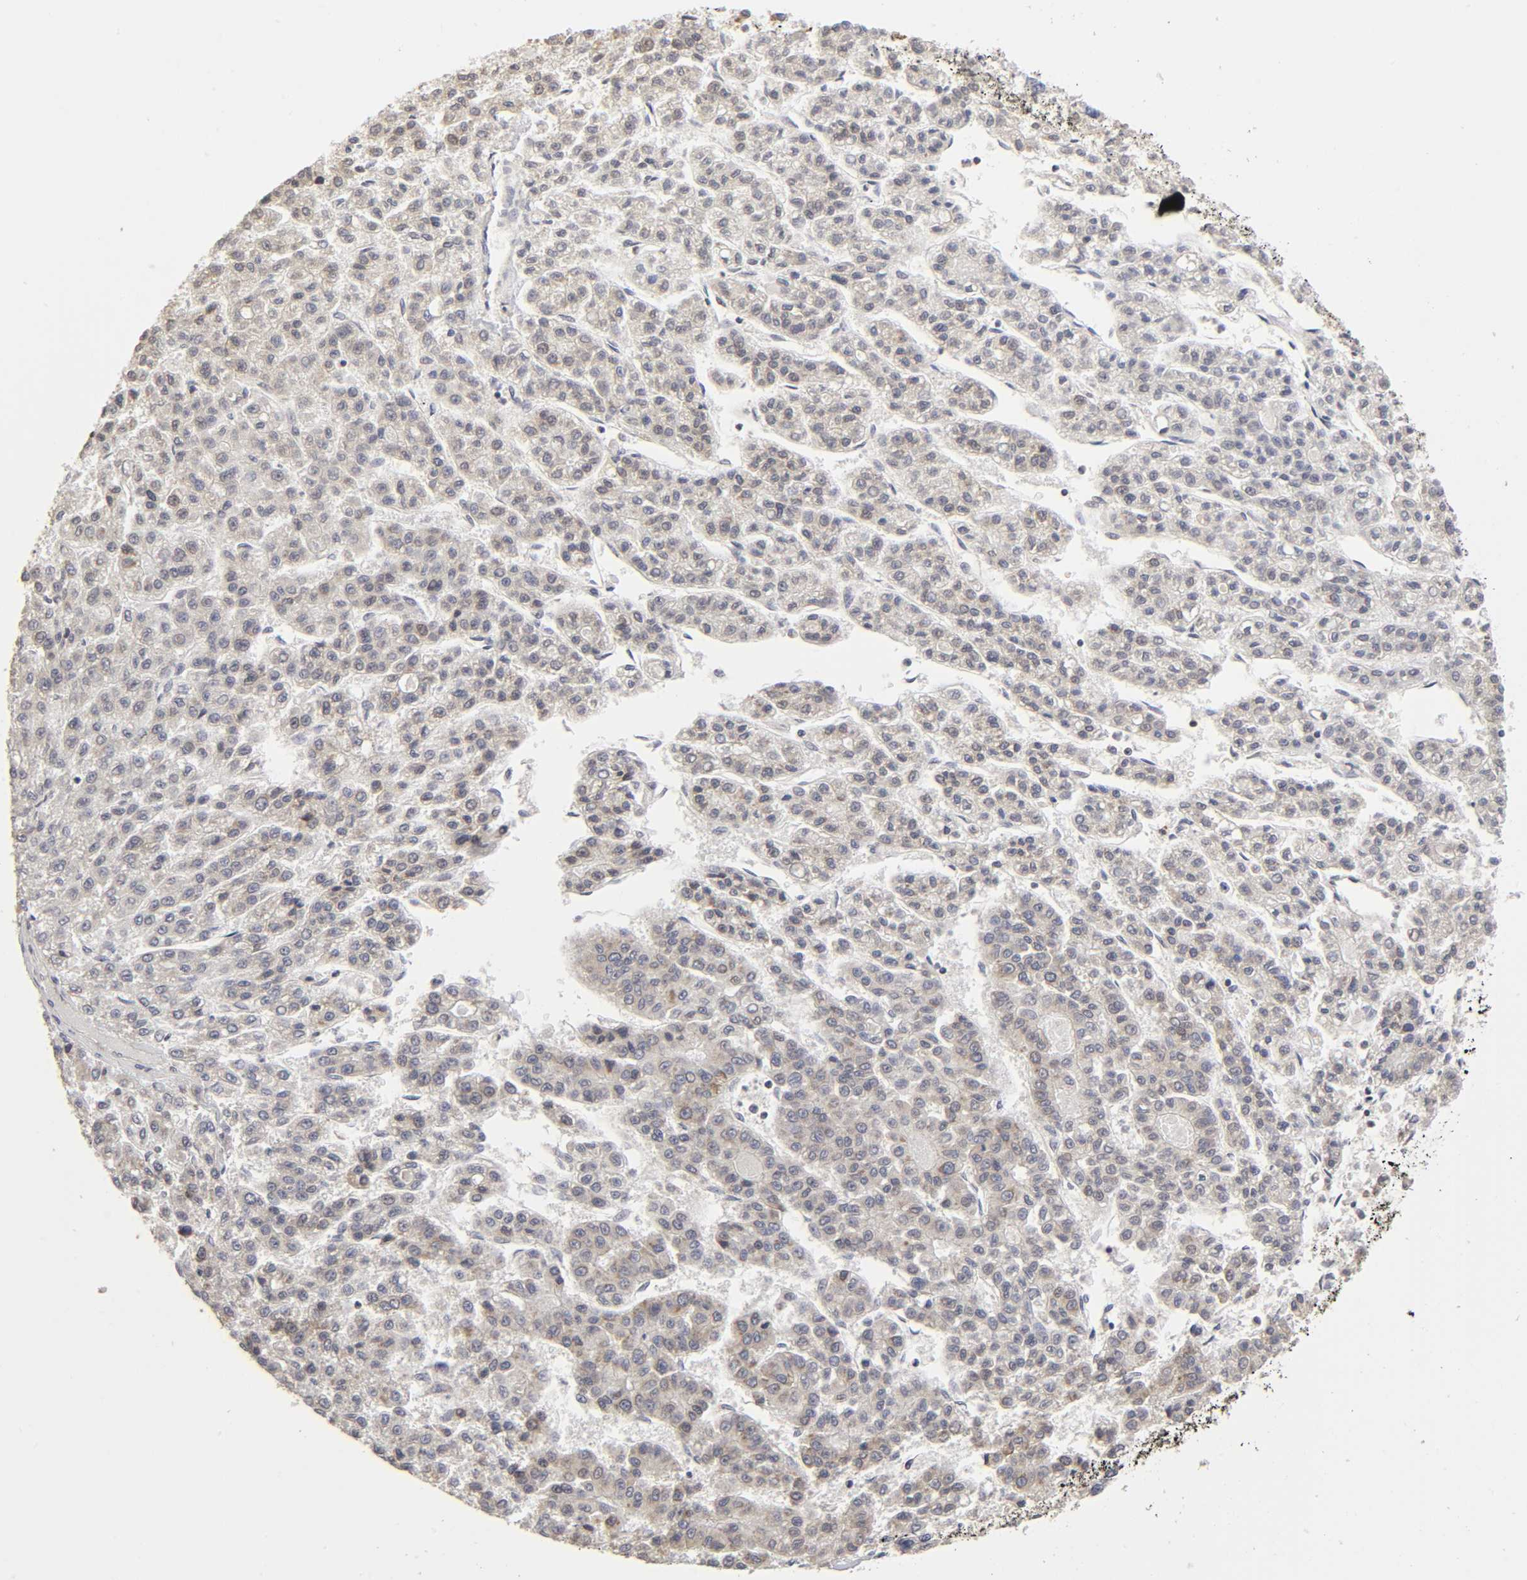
{"staining": {"intensity": "moderate", "quantity": "25%-75%", "location": "cytoplasmic/membranous"}, "tissue": "liver cancer", "cell_type": "Tumor cells", "image_type": "cancer", "snomed": [{"axis": "morphology", "description": "Carcinoma, Hepatocellular, NOS"}, {"axis": "topography", "description": "Liver"}], "caption": "Liver cancer (hepatocellular carcinoma) stained with a brown dye reveals moderate cytoplasmic/membranous positive expression in approximately 25%-75% of tumor cells.", "gene": "RPL14", "patient": {"sex": "male", "age": 70}}